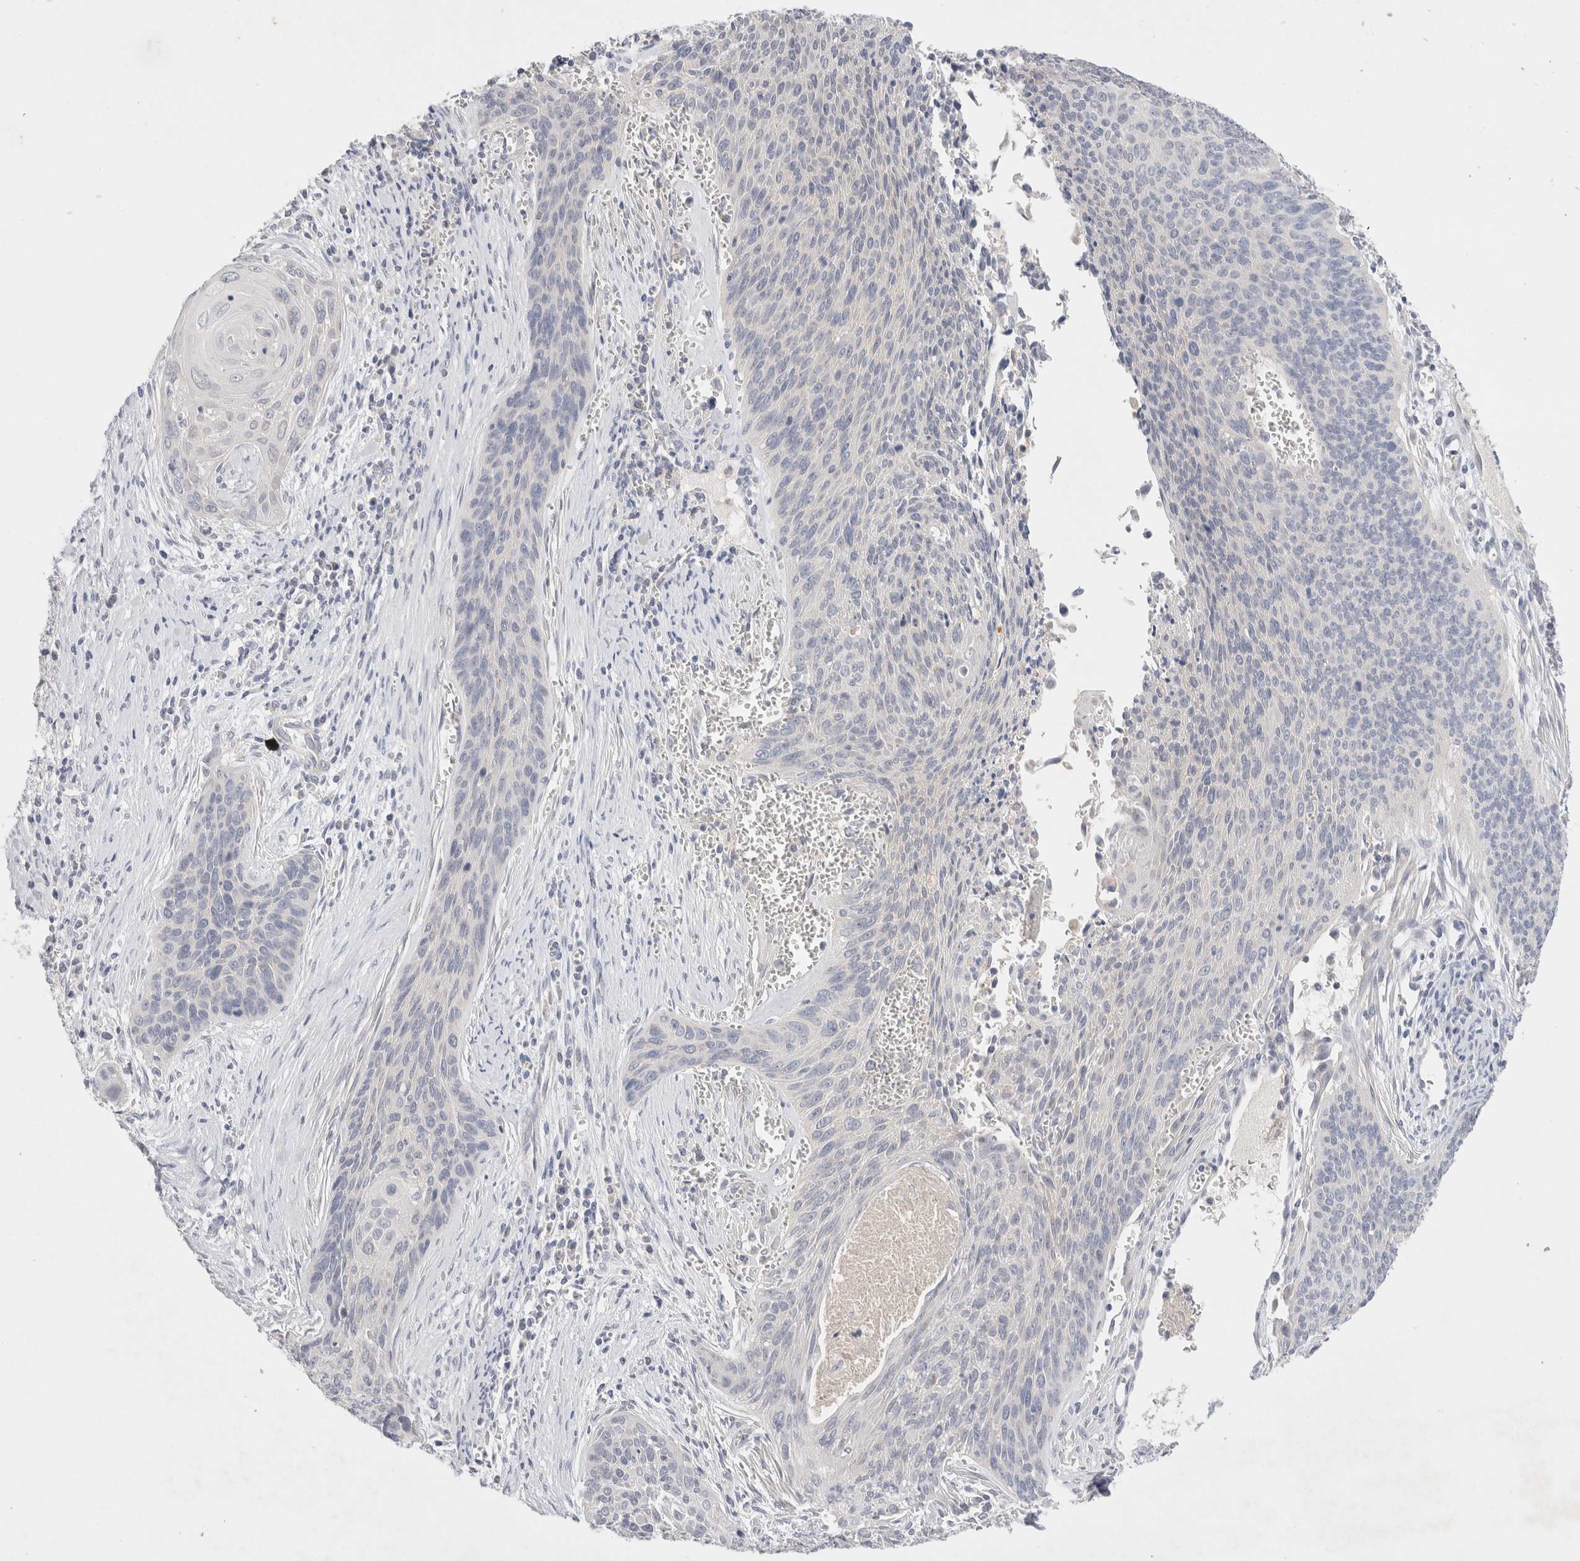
{"staining": {"intensity": "negative", "quantity": "none", "location": "none"}, "tissue": "cervical cancer", "cell_type": "Tumor cells", "image_type": "cancer", "snomed": [{"axis": "morphology", "description": "Squamous cell carcinoma, NOS"}, {"axis": "topography", "description": "Cervix"}], "caption": "Tumor cells are negative for brown protein staining in cervical squamous cell carcinoma.", "gene": "MPP2", "patient": {"sex": "female", "age": 55}}